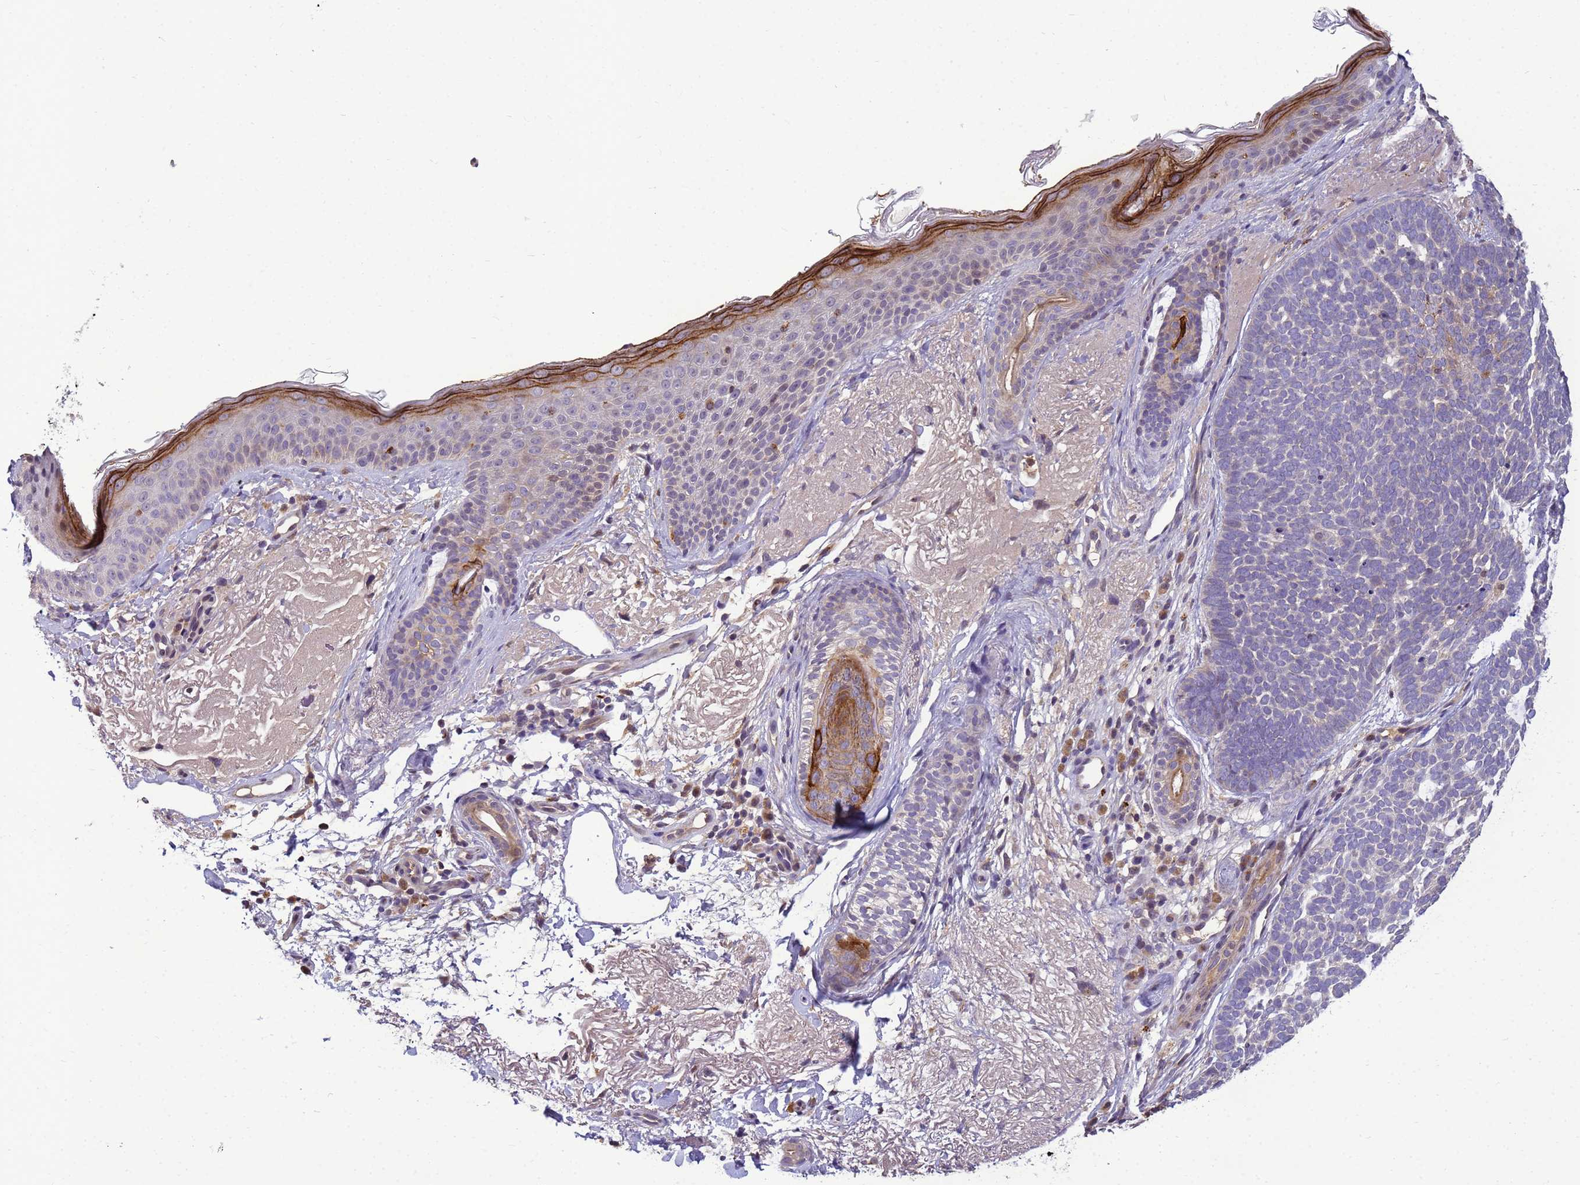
{"staining": {"intensity": "negative", "quantity": "none", "location": "none"}, "tissue": "skin cancer", "cell_type": "Tumor cells", "image_type": "cancer", "snomed": [{"axis": "morphology", "description": "Basal cell carcinoma"}, {"axis": "topography", "description": "Skin"}], "caption": "This is a photomicrograph of immunohistochemistry (IHC) staining of skin cancer, which shows no staining in tumor cells.", "gene": "TMEM74B", "patient": {"sex": "female", "age": 77}}